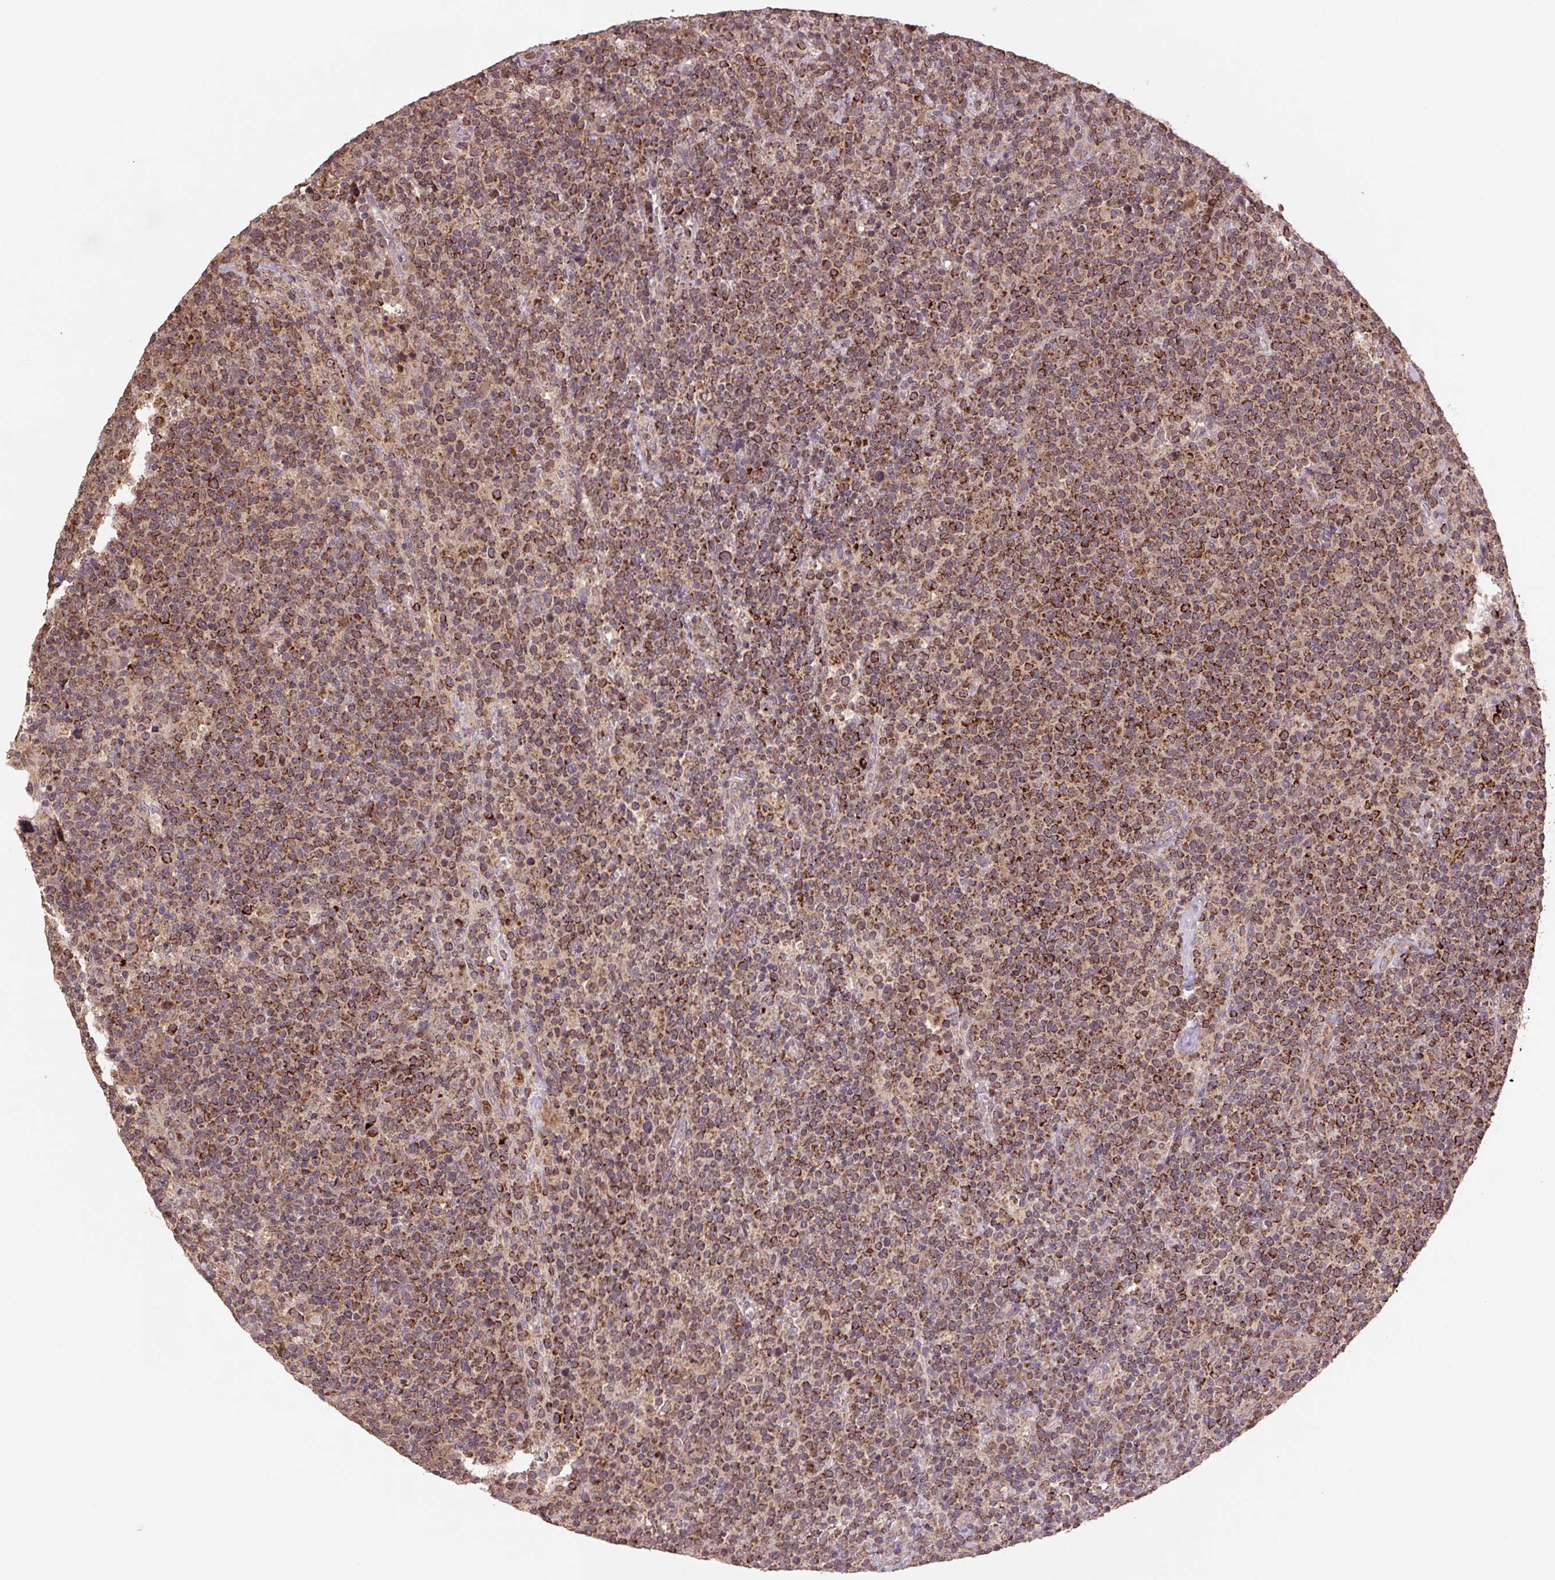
{"staining": {"intensity": "moderate", "quantity": ">75%", "location": "cytoplasmic/membranous"}, "tissue": "lymphoma", "cell_type": "Tumor cells", "image_type": "cancer", "snomed": [{"axis": "morphology", "description": "Malignant lymphoma, non-Hodgkin's type, High grade"}, {"axis": "topography", "description": "Lymph node"}], "caption": "Lymphoma tissue shows moderate cytoplasmic/membranous expression in approximately >75% of tumor cells", "gene": "TMEM160", "patient": {"sex": "male", "age": 61}}